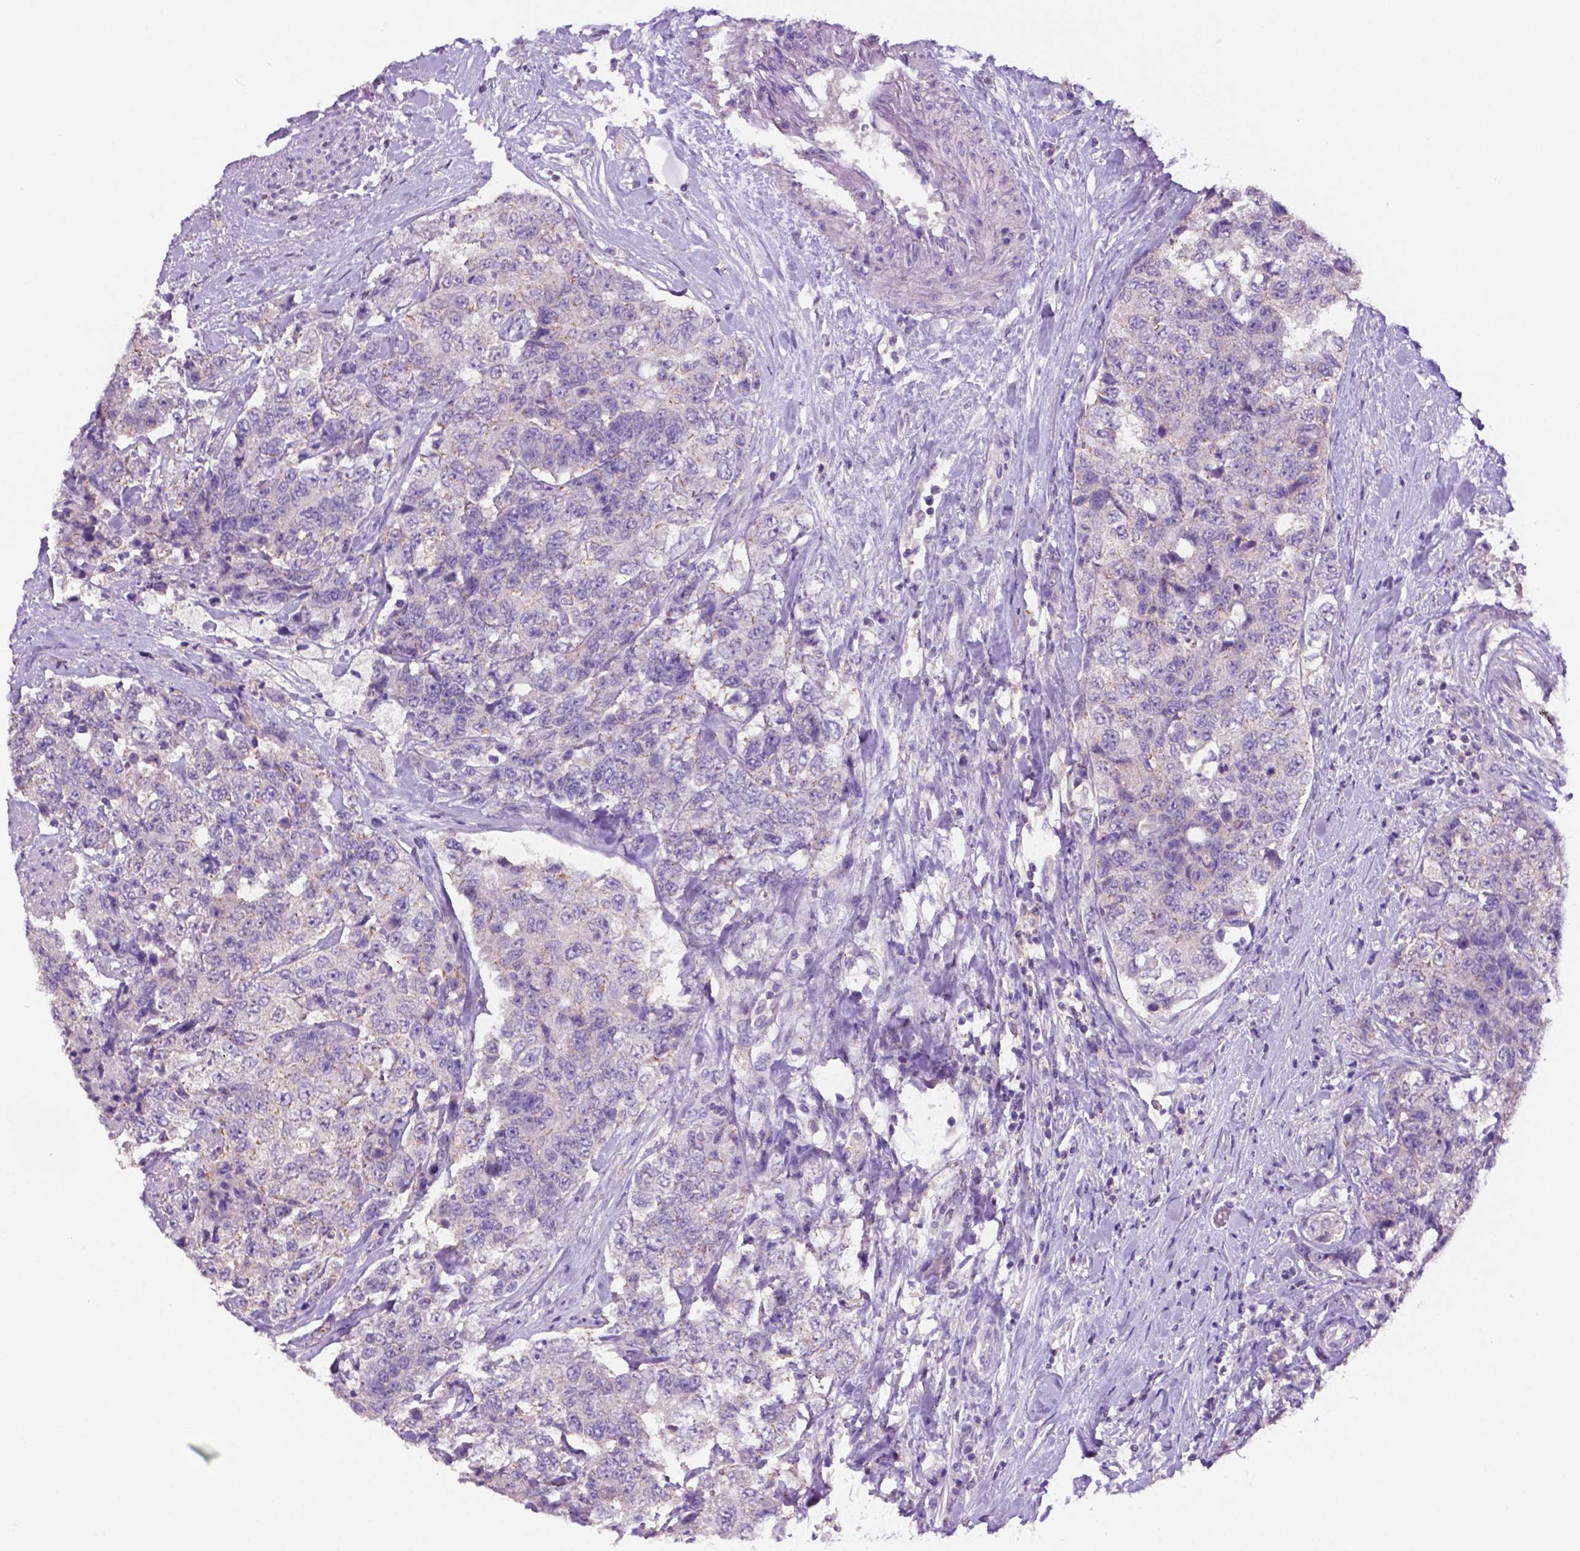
{"staining": {"intensity": "negative", "quantity": "none", "location": "none"}, "tissue": "urothelial cancer", "cell_type": "Tumor cells", "image_type": "cancer", "snomed": [{"axis": "morphology", "description": "Urothelial carcinoma, High grade"}, {"axis": "topography", "description": "Urinary bladder"}], "caption": "A high-resolution image shows immunohistochemistry staining of urothelial carcinoma (high-grade), which displays no significant staining in tumor cells.", "gene": "PRPS2", "patient": {"sex": "female", "age": 78}}